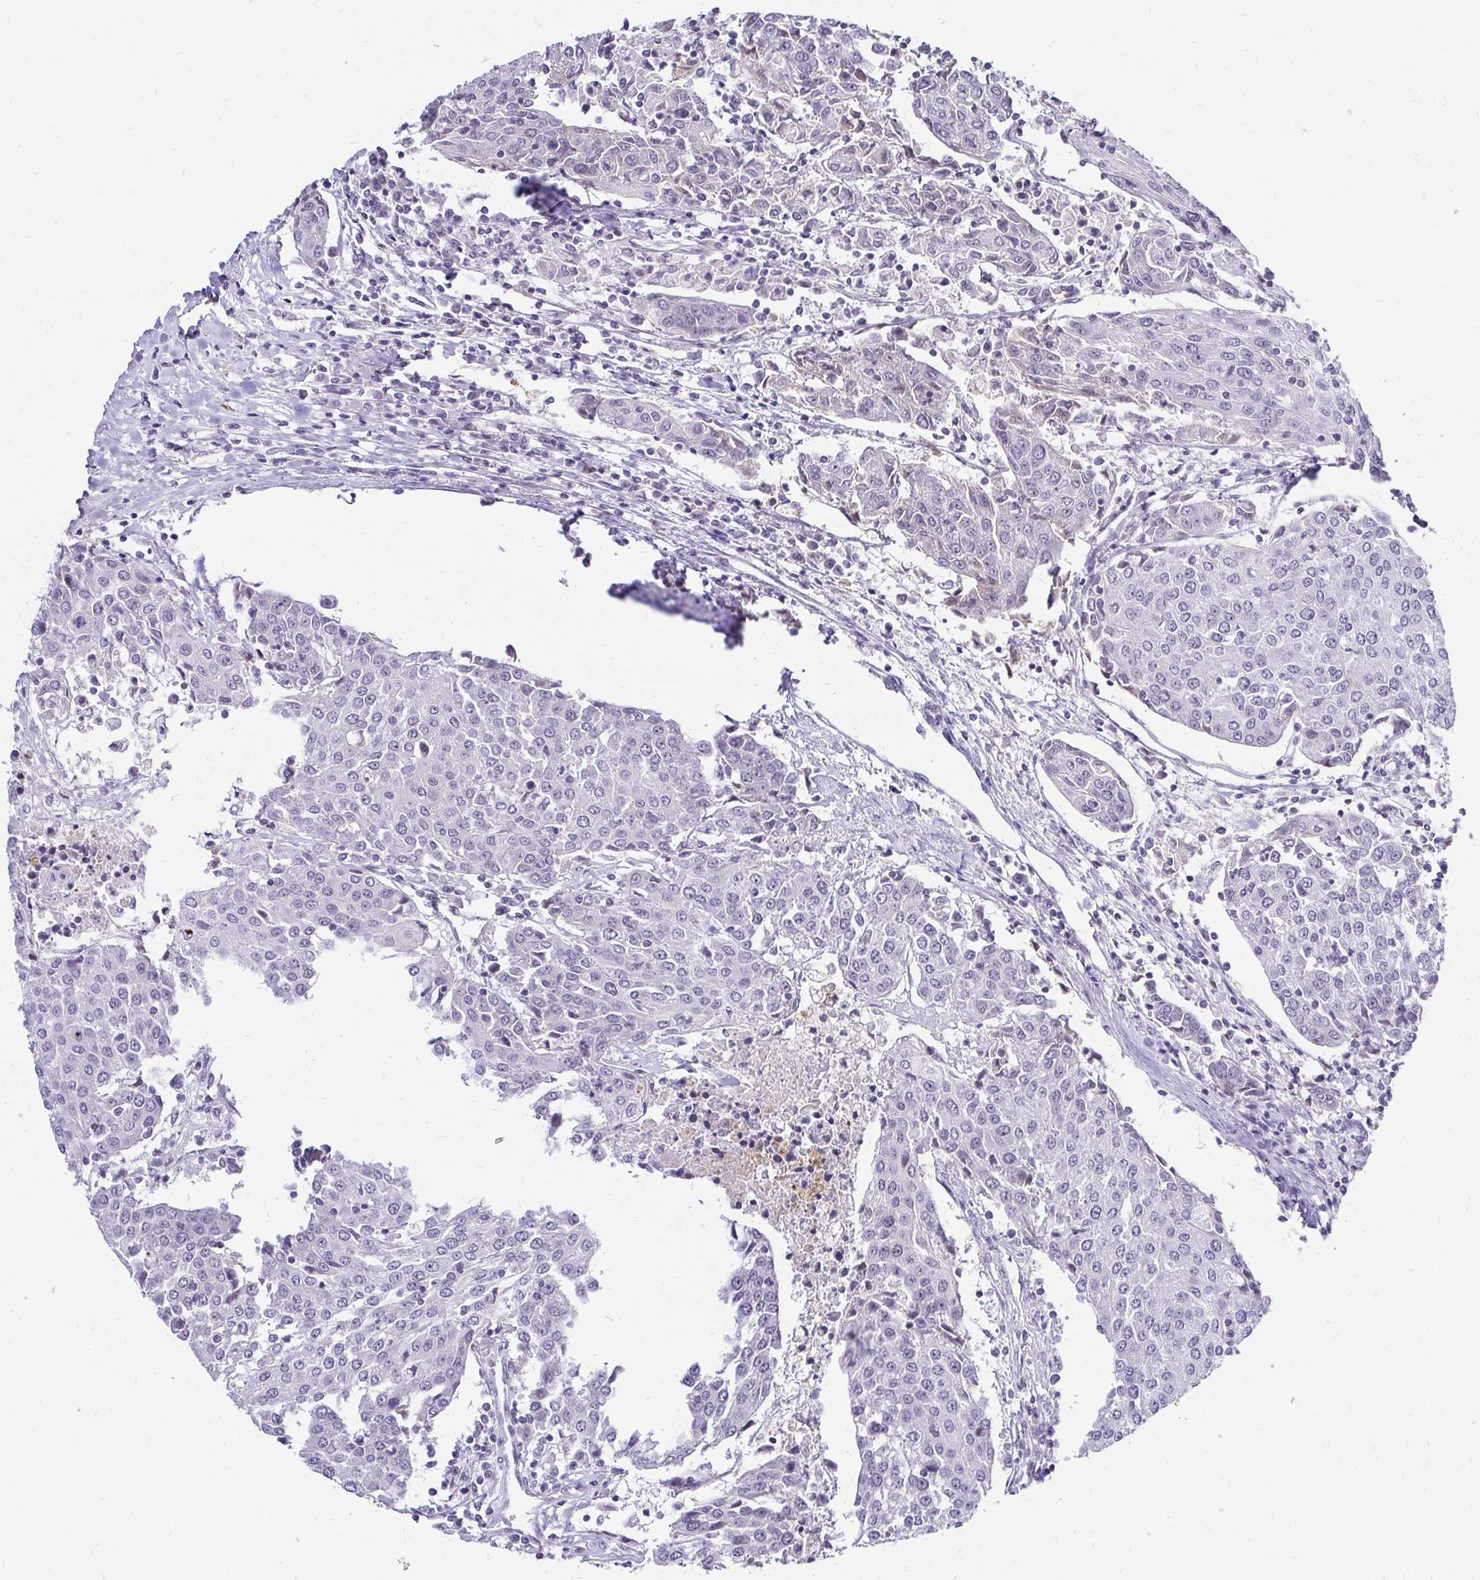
{"staining": {"intensity": "negative", "quantity": "none", "location": "none"}, "tissue": "urothelial cancer", "cell_type": "Tumor cells", "image_type": "cancer", "snomed": [{"axis": "morphology", "description": "Urothelial carcinoma, High grade"}, {"axis": "topography", "description": "Urinary bladder"}], "caption": "This is an immunohistochemistry (IHC) image of high-grade urothelial carcinoma. There is no expression in tumor cells.", "gene": "ZNF860", "patient": {"sex": "female", "age": 85}}